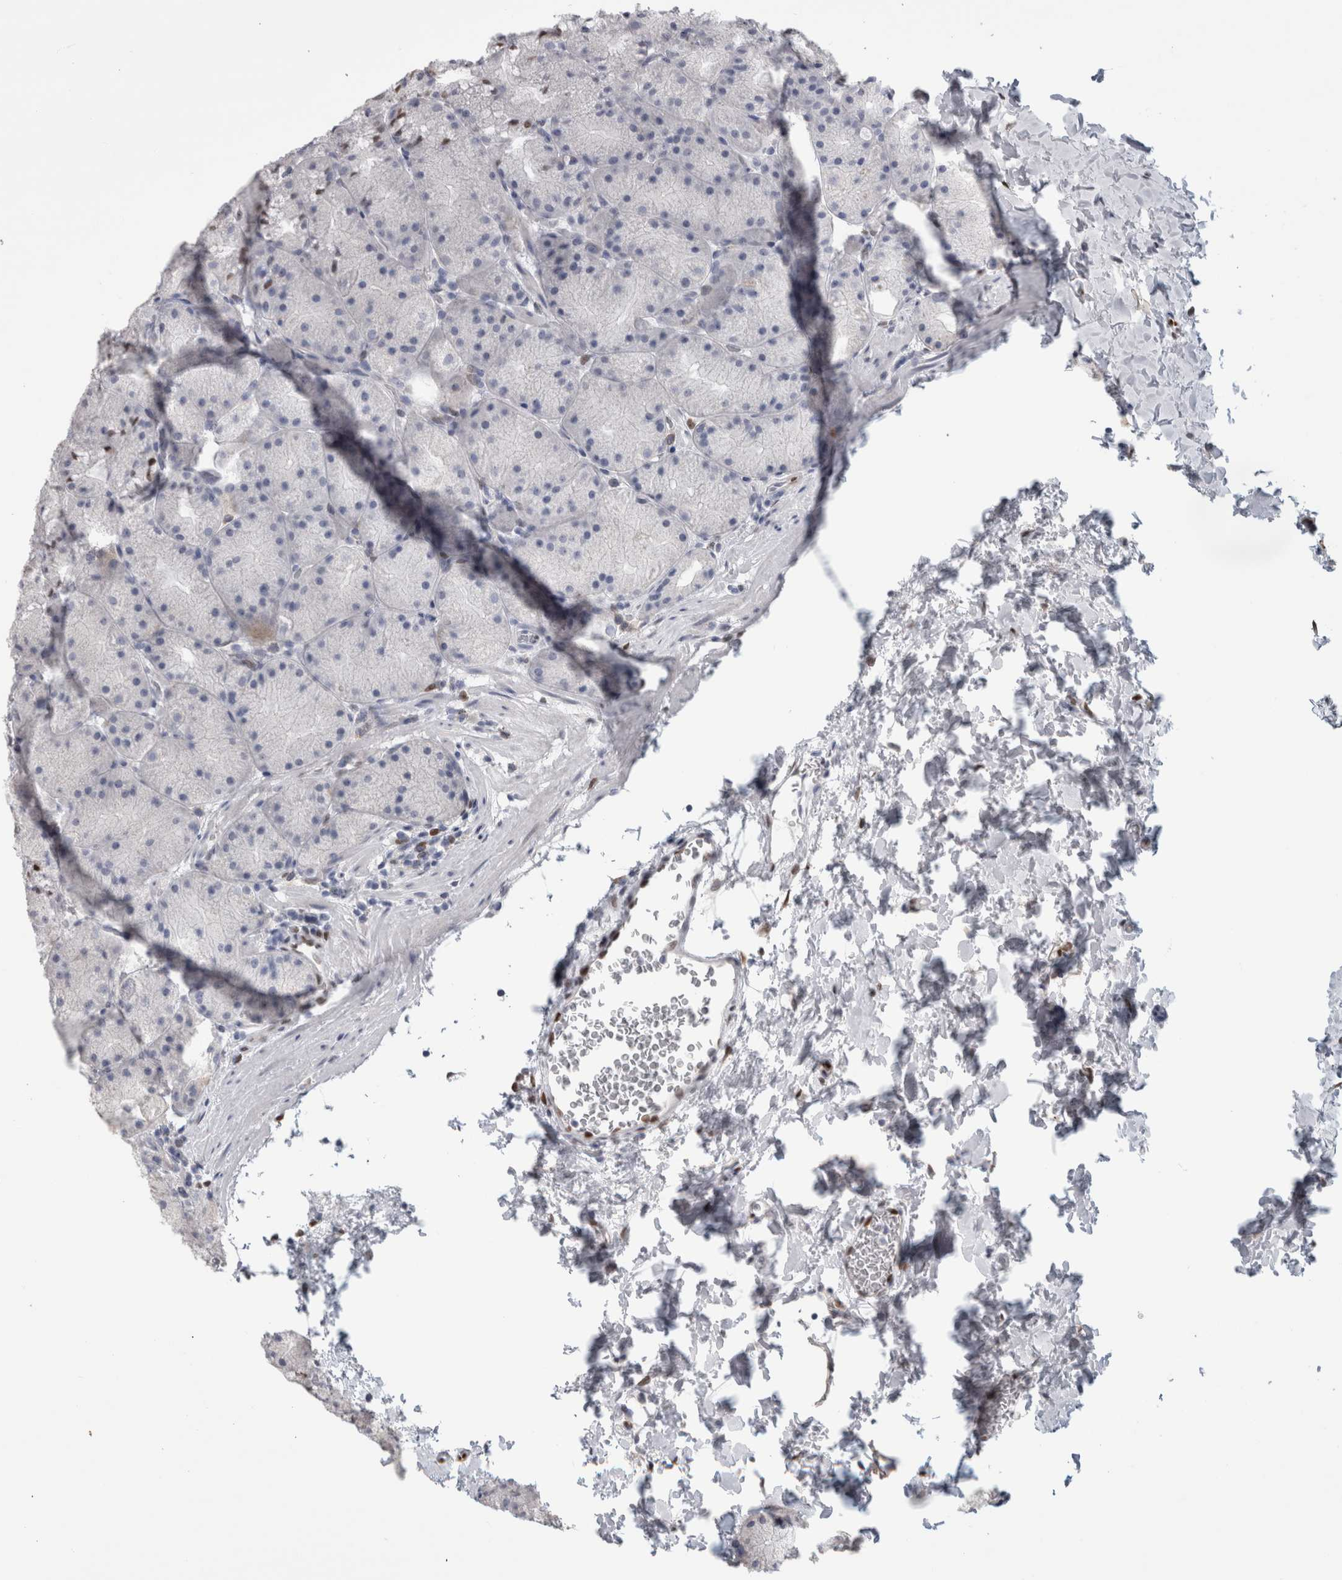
{"staining": {"intensity": "strong", "quantity": "<25%", "location": "nuclear"}, "tissue": "stomach", "cell_type": "Glandular cells", "image_type": "normal", "snomed": [{"axis": "morphology", "description": "Normal tissue, NOS"}, {"axis": "topography", "description": "Stomach, upper"}, {"axis": "topography", "description": "Stomach"}], "caption": "High-magnification brightfield microscopy of normal stomach stained with DAB (3,3'-diaminobenzidine) (brown) and counterstained with hematoxylin (blue). glandular cells exhibit strong nuclear staining is identified in approximately<25% of cells. The protein is stained brown, and the nuclei are stained in blue (DAB IHC with brightfield microscopy, high magnification).", "gene": "IL33", "patient": {"sex": "male", "age": 48}}